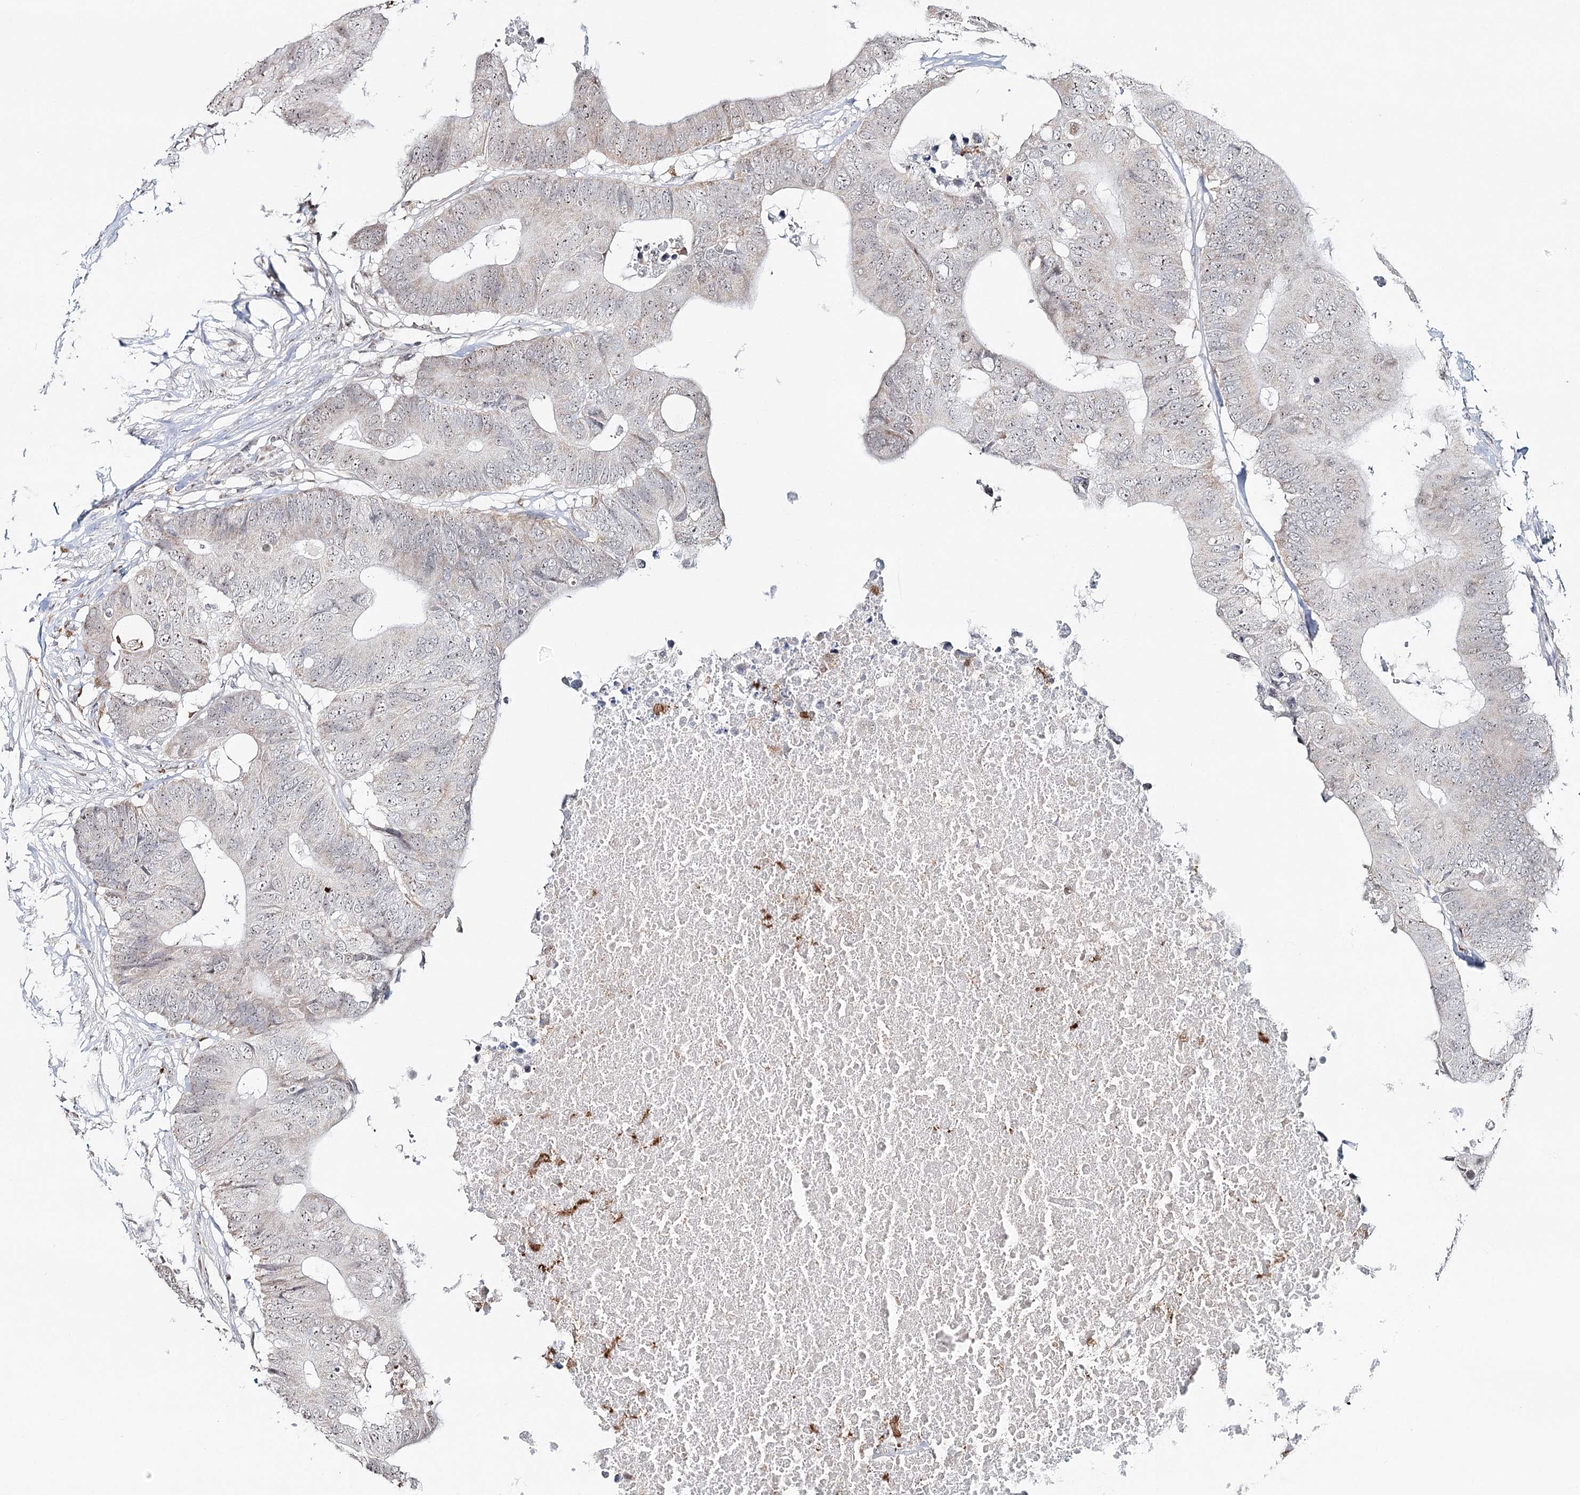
{"staining": {"intensity": "weak", "quantity": "<25%", "location": "cytoplasmic/membranous"}, "tissue": "colorectal cancer", "cell_type": "Tumor cells", "image_type": "cancer", "snomed": [{"axis": "morphology", "description": "Adenocarcinoma, NOS"}, {"axis": "topography", "description": "Colon"}], "caption": "This histopathology image is of colorectal cancer stained with IHC to label a protein in brown with the nuclei are counter-stained blue. There is no staining in tumor cells. The staining is performed using DAB (3,3'-diaminobenzidine) brown chromogen with nuclei counter-stained in using hematoxylin.", "gene": "ATAD1", "patient": {"sex": "male", "age": 71}}